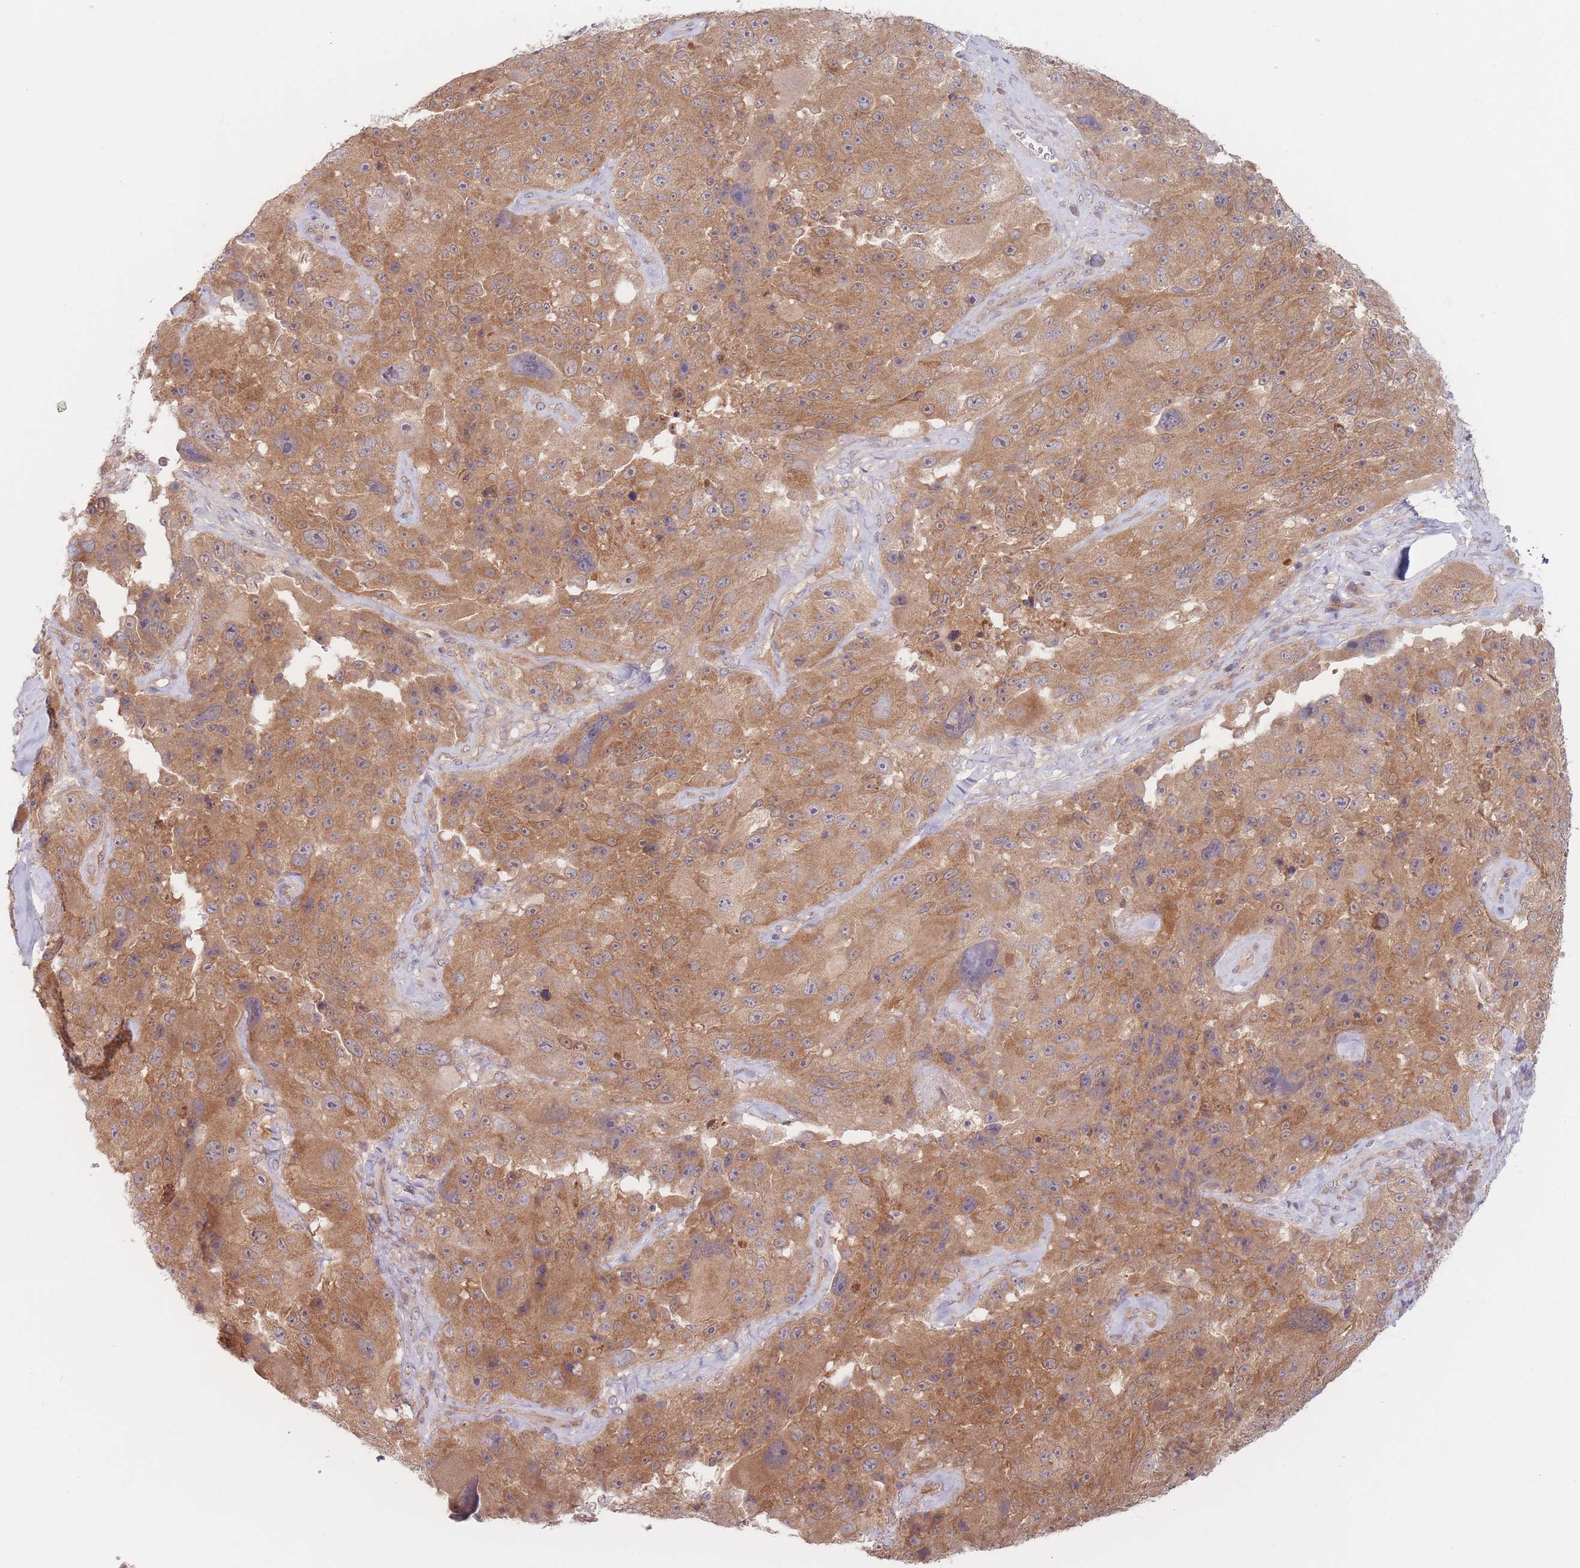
{"staining": {"intensity": "moderate", "quantity": ">75%", "location": "cytoplasmic/membranous"}, "tissue": "melanoma", "cell_type": "Tumor cells", "image_type": "cancer", "snomed": [{"axis": "morphology", "description": "Malignant melanoma, Metastatic site"}, {"axis": "topography", "description": "Lymph node"}], "caption": "Immunohistochemistry micrograph of malignant melanoma (metastatic site) stained for a protein (brown), which reveals medium levels of moderate cytoplasmic/membranous staining in about >75% of tumor cells.", "gene": "PPM1A", "patient": {"sex": "male", "age": 62}}